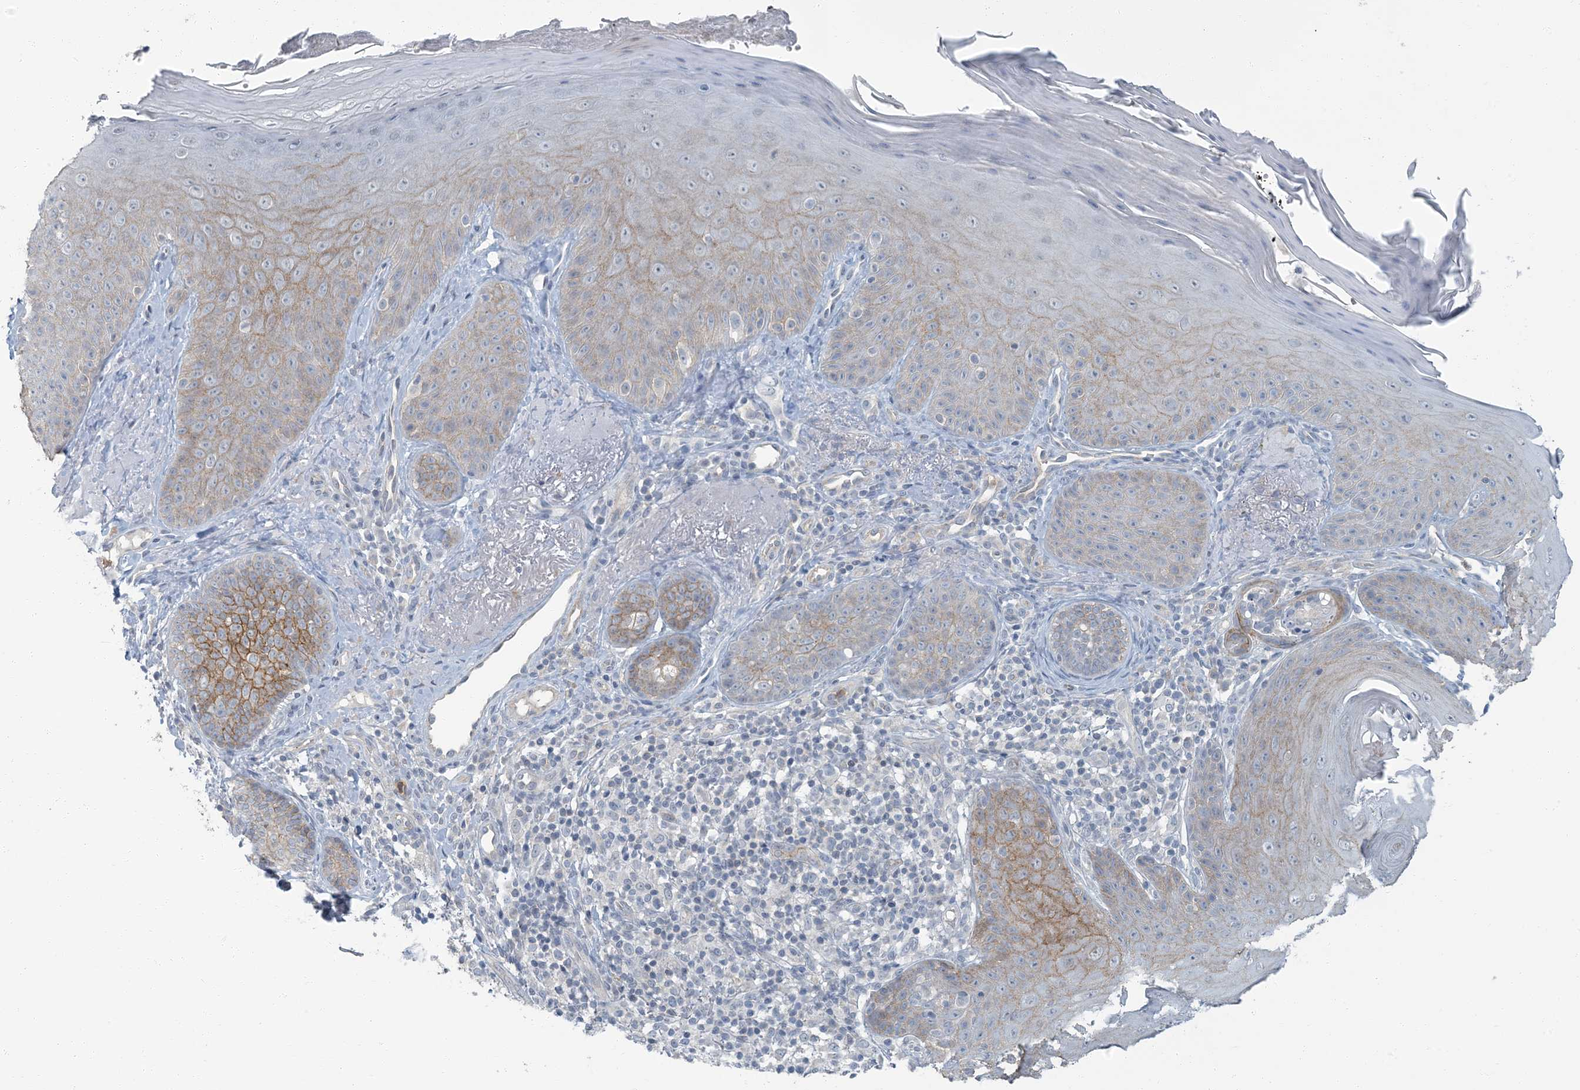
{"staining": {"intensity": "negative", "quantity": "none", "location": "none"}, "tissue": "skin", "cell_type": "Fibroblasts", "image_type": "normal", "snomed": [{"axis": "morphology", "description": "Normal tissue, NOS"}, {"axis": "topography", "description": "Skin"}], "caption": "Micrograph shows no protein positivity in fibroblasts of unremarkable skin. (IHC, brightfield microscopy, high magnification).", "gene": "EPHA4", "patient": {"sex": "male", "age": 57}}